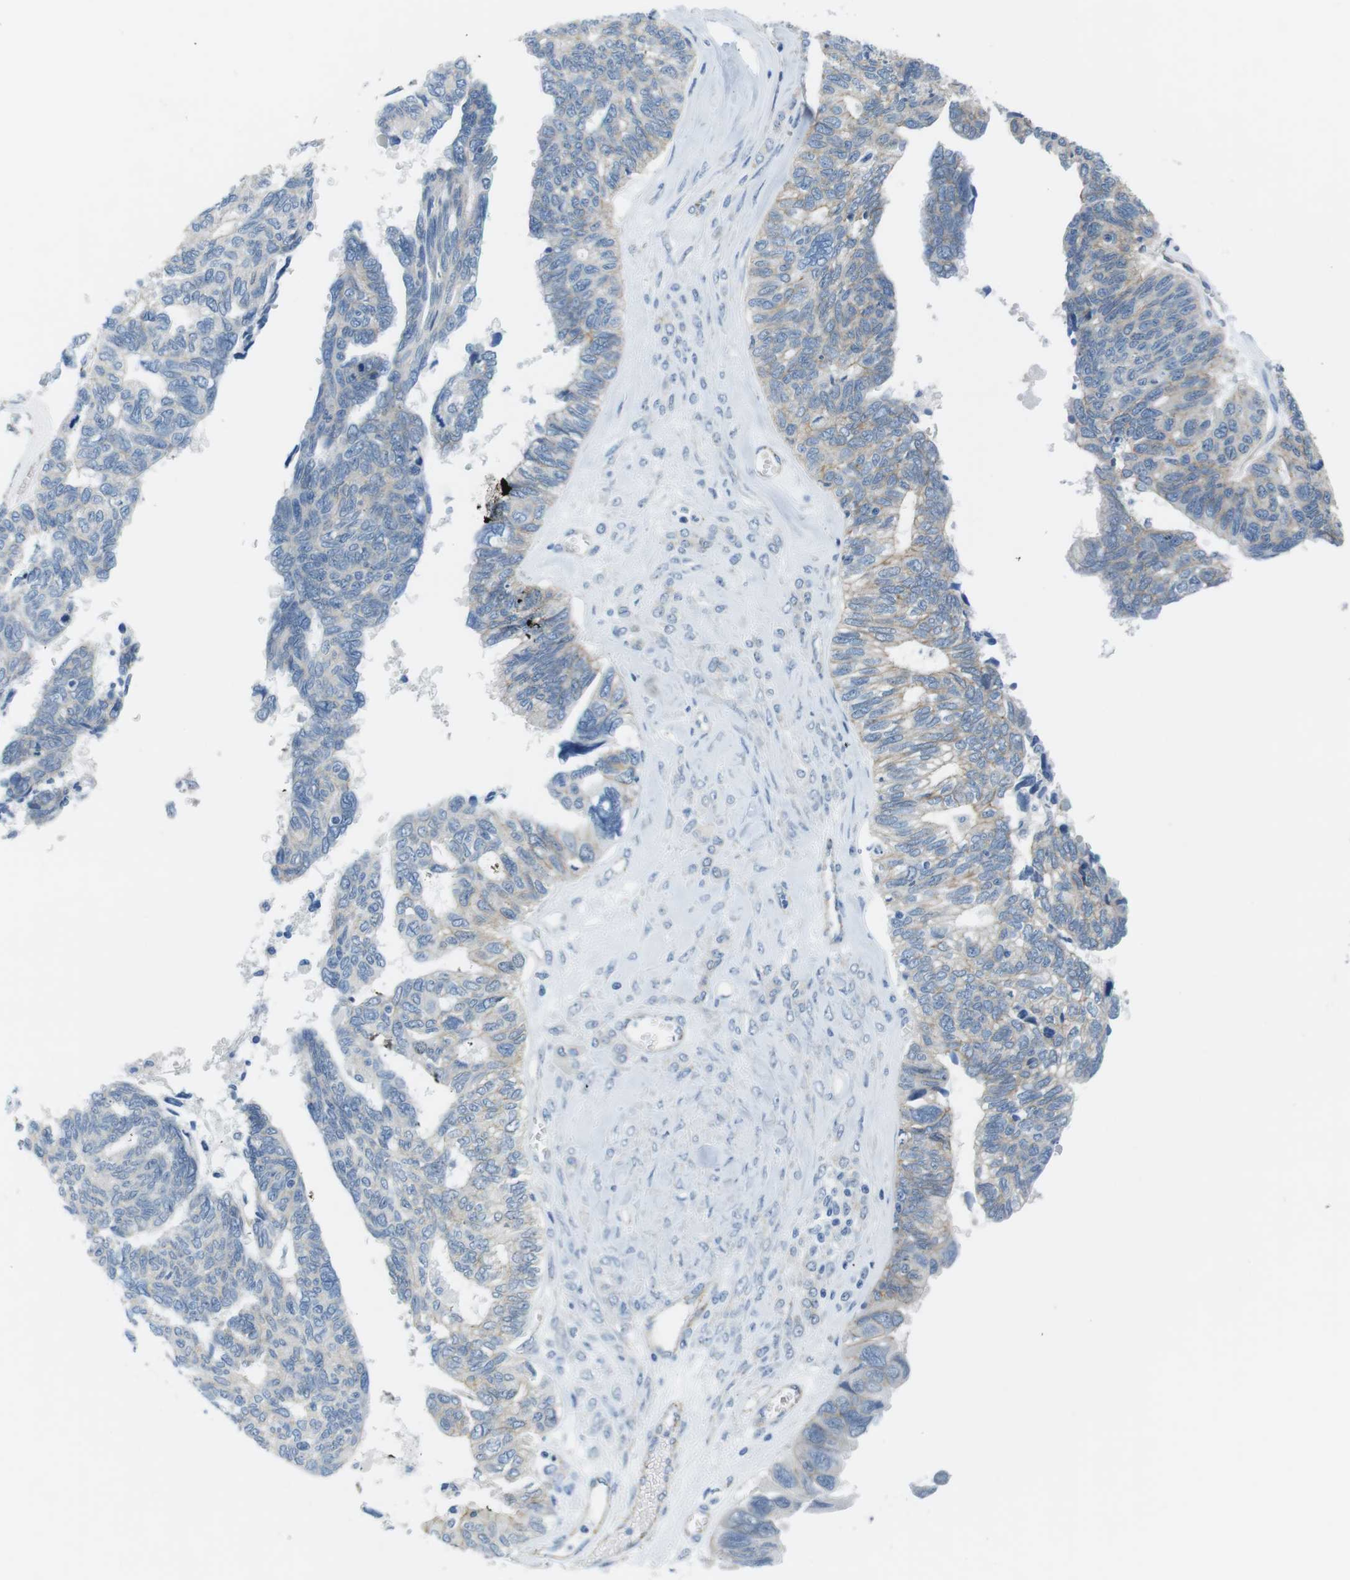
{"staining": {"intensity": "weak", "quantity": ">75%", "location": "cytoplasmic/membranous"}, "tissue": "ovarian cancer", "cell_type": "Tumor cells", "image_type": "cancer", "snomed": [{"axis": "morphology", "description": "Cystadenocarcinoma, serous, NOS"}, {"axis": "topography", "description": "Ovary"}], "caption": "A high-resolution histopathology image shows immunohistochemistry staining of ovarian cancer, which exhibits weak cytoplasmic/membranous positivity in approximately >75% of tumor cells.", "gene": "SLC6A6", "patient": {"sex": "female", "age": 79}}